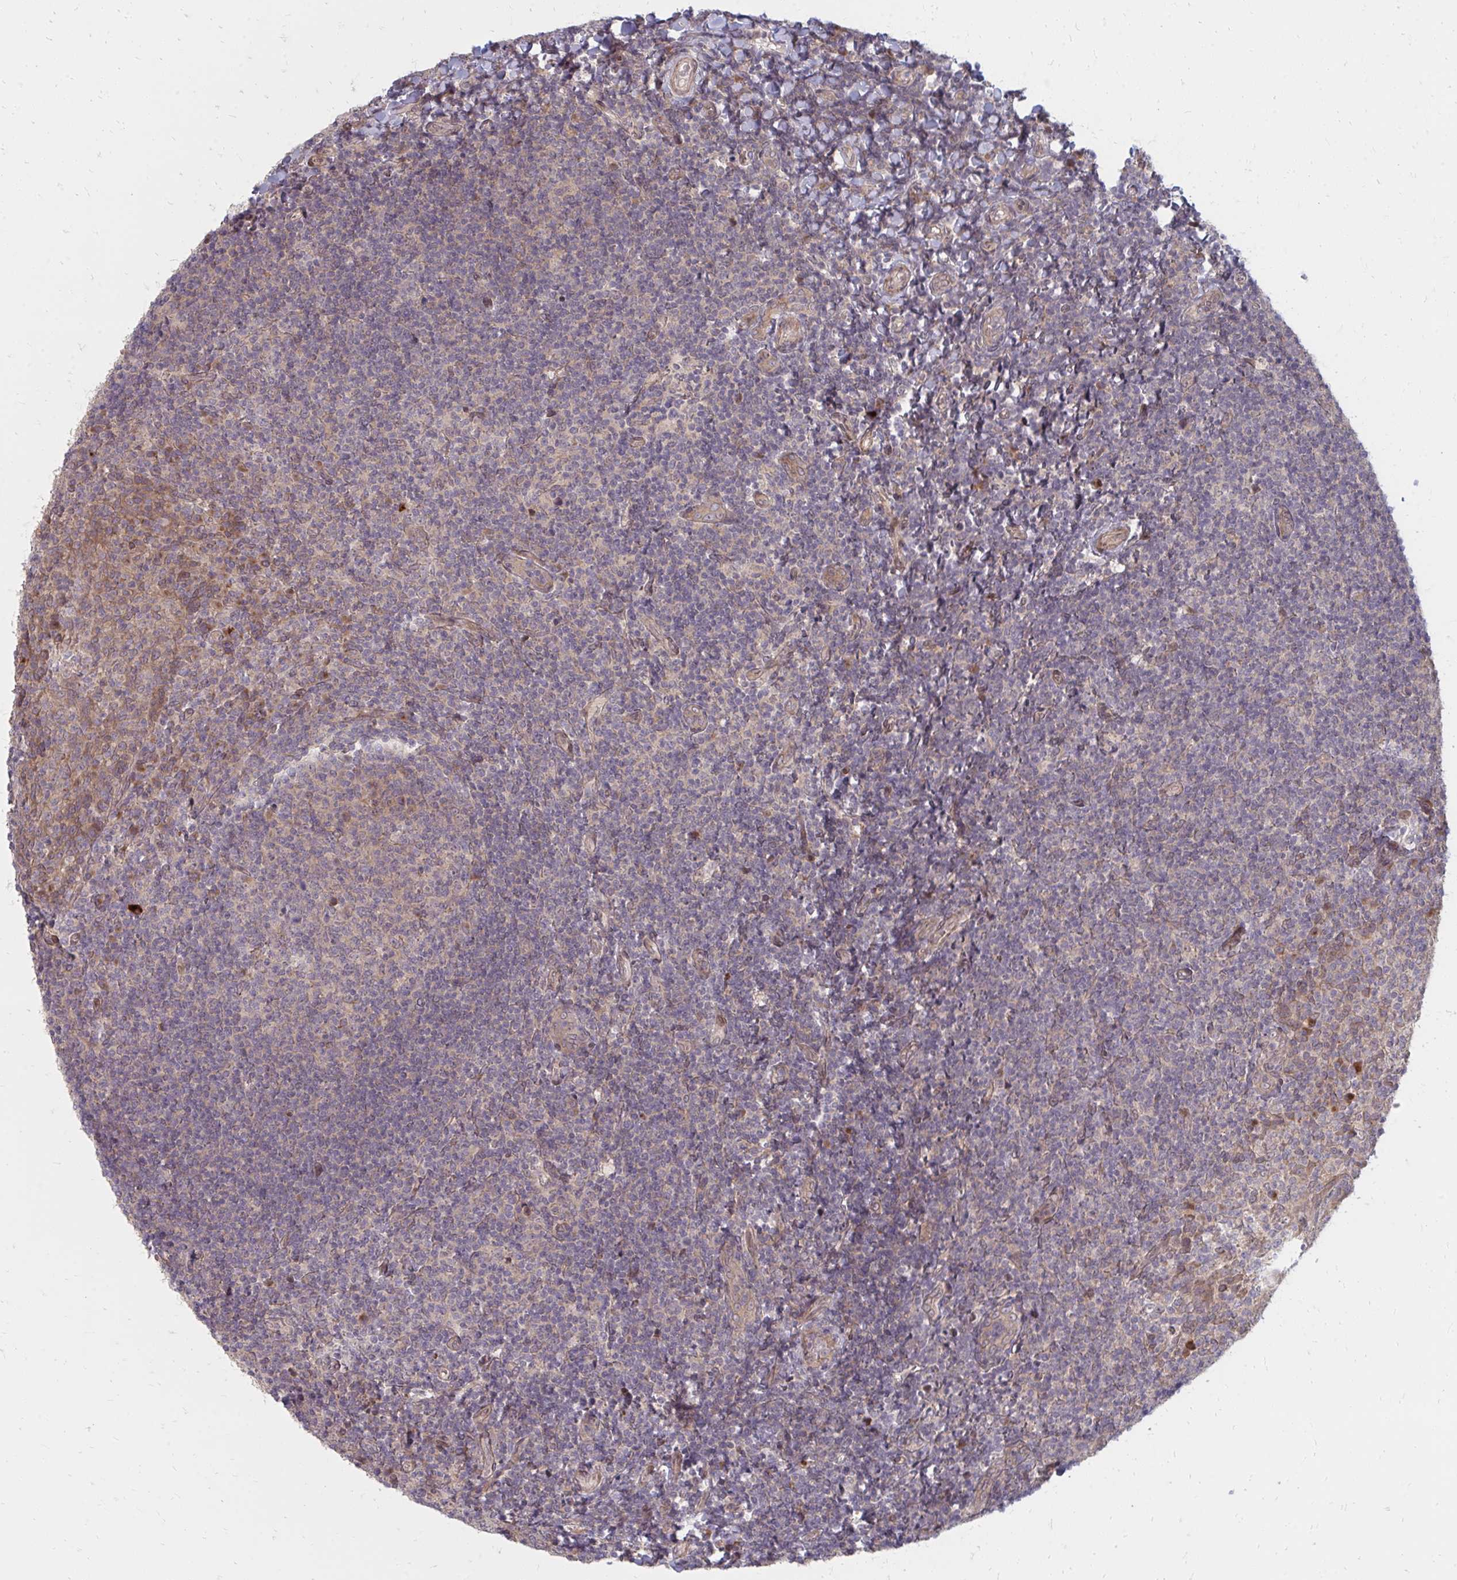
{"staining": {"intensity": "weak", "quantity": "<25%", "location": "cytoplasmic/membranous"}, "tissue": "tonsil", "cell_type": "Germinal center cells", "image_type": "normal", "snomed": [{"axis": "morphology", "description": "Normal tissue, NOS"}, {"axis": "topography", "description": "Tonsil"}], "caption": "DAB immunohistochemical staining of benign tonsil shows no significant expression in germinal center cells.", "gene": "ZNF285", "patient": {"sex": "female", "age": 10}}